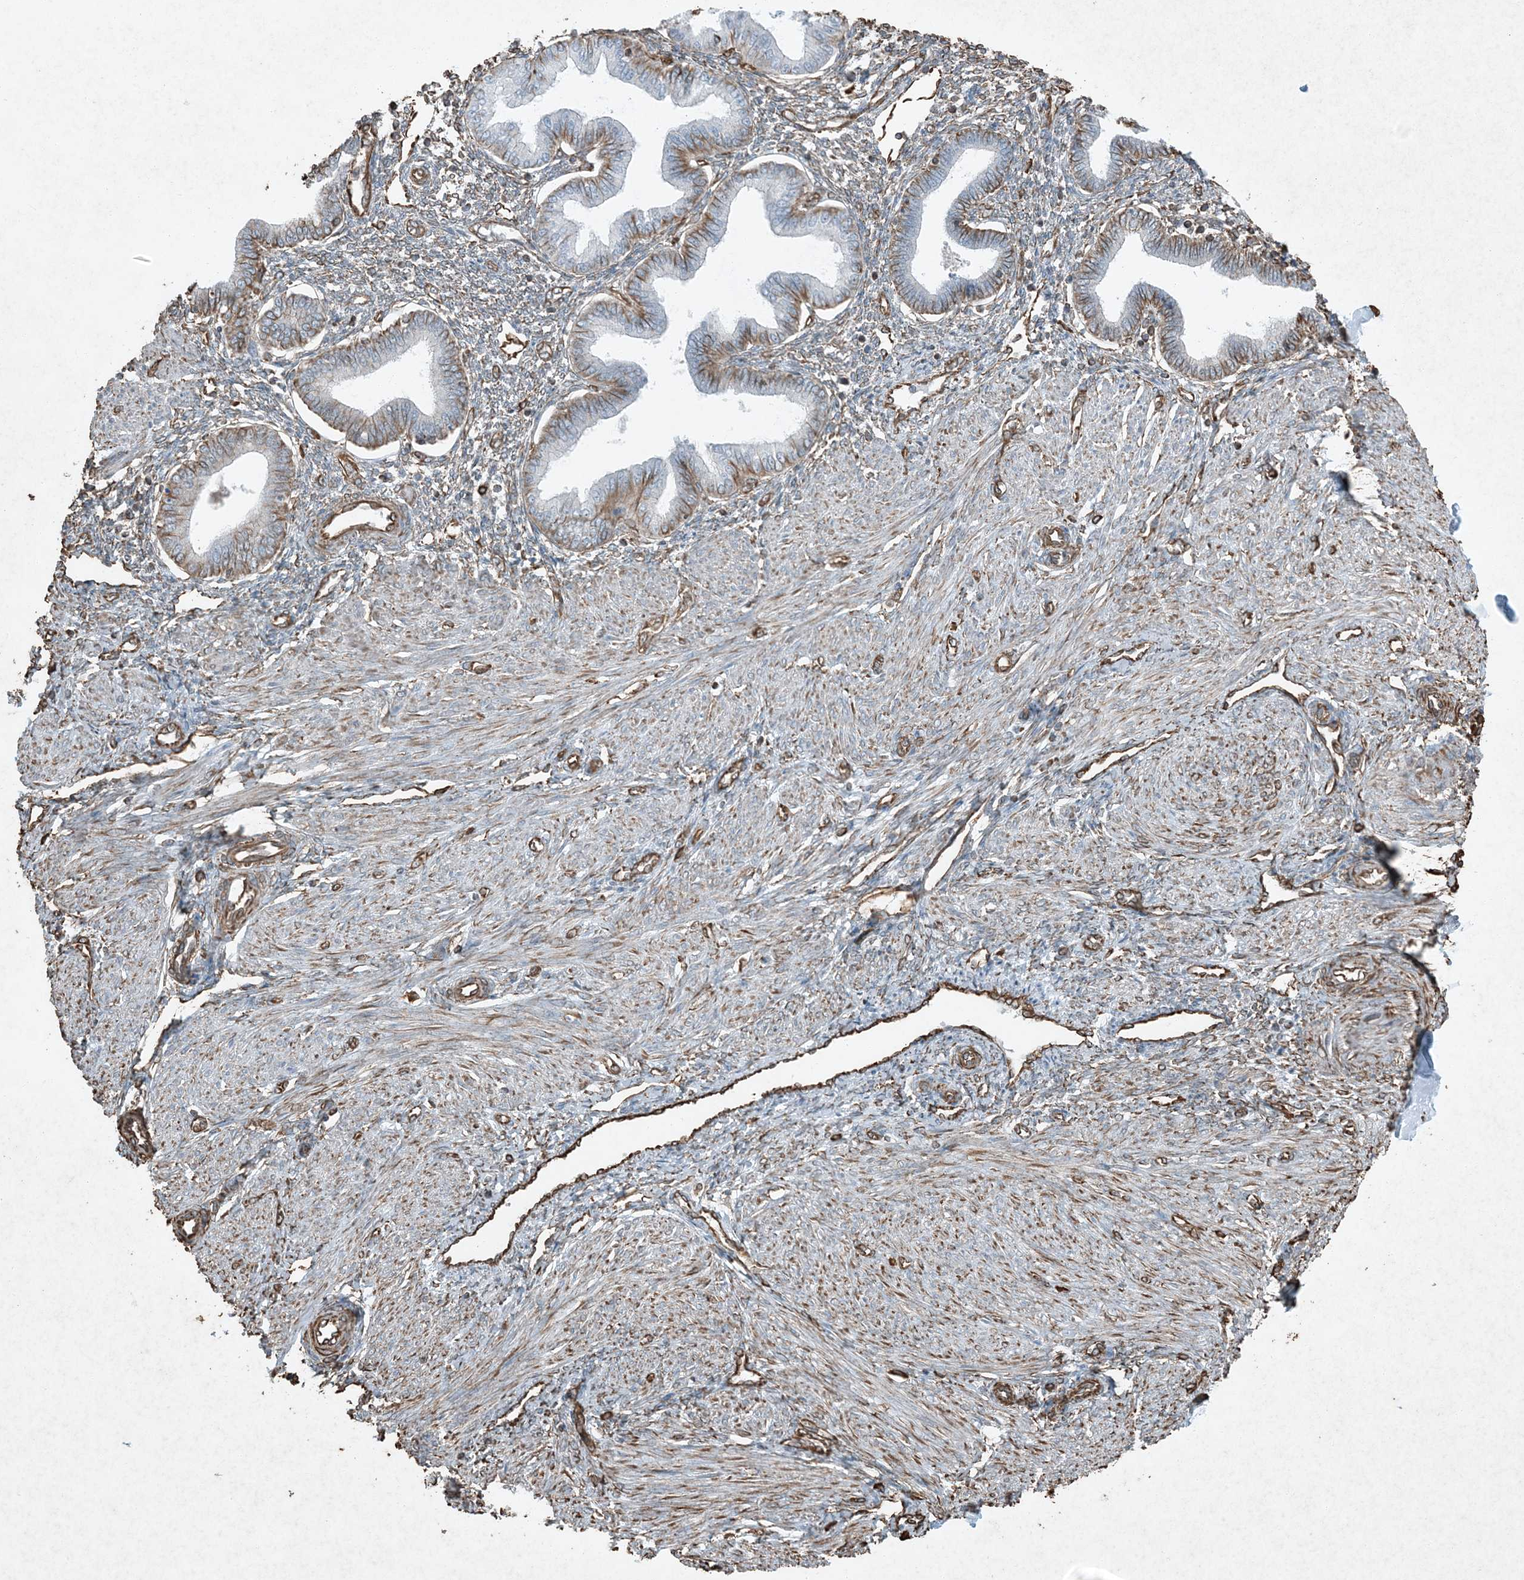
{"staining": {"intensity": "moderate", "quantity": "25%-75%", "location": "cytoplasmic/membranous"}, "tissue": "endometrium", "cell_type": "Cells in endometrial stroma", "image_type": "normal", "snomed": [{"axis": "morphology", "description": "Normal tissue, NOS"}, {"axis": "topography", "description": "Endometrium"}], "caption": "IHC of unremarkable human endometrium displays medium levels of moderate cytoplasmic/membranous expression in approximately 25%-75% of cells in endometrial stroma. The protein is shown in brown color, while the nuclei are stained blue.", "gene": "RYK", "patient": {"sex": "female", "age": 53}}